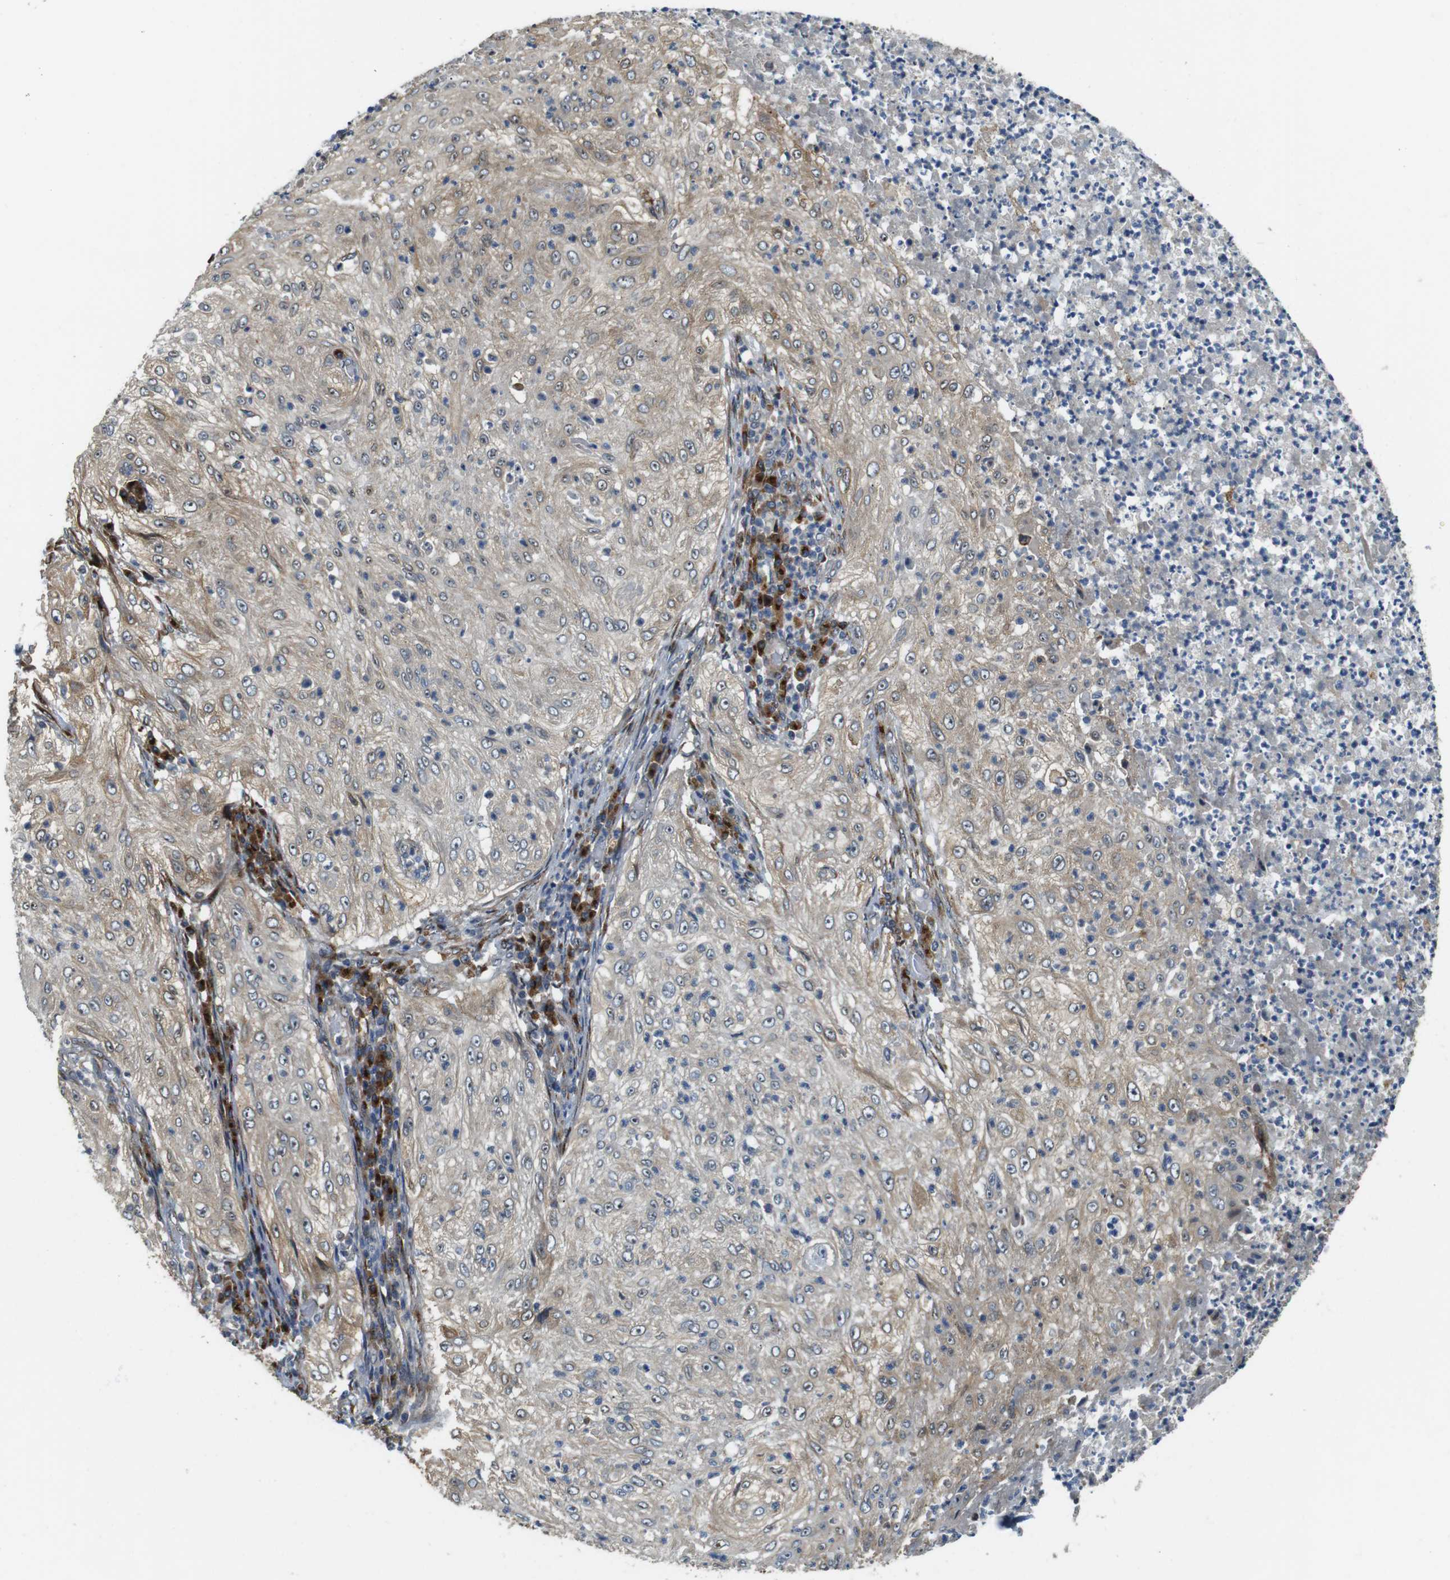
{"staining": {"intensity": "weak", "quantity": "25%-75%", "location": "cytoplasmic/membranous"}, "tissue": "lung cancer", "cell_type": "Tumor cells", "image_type": "cancer", "snomed": [{"axis": "morphology", "description": "Inflammation, NOS"}, {"axis": "morphology", "description": "Squamous cell carcinoma, NOS"}, {"axis": "topography", "description": "Lymph node"}, {"axis": "topography", "description": "Soft tissue"}, {"axis": "topography", "description": "Lung"}], "caption": "Immunohistochemistry (DAB (3,3'-diaminobenzidine)) staining of lung cancer demonstrates weak cytoplasmic/membranous protein positivity in approximately 25%-75% of tumor cells.", "gene": "TMEM143", "patient": {"sex": "male", "age": 66}}